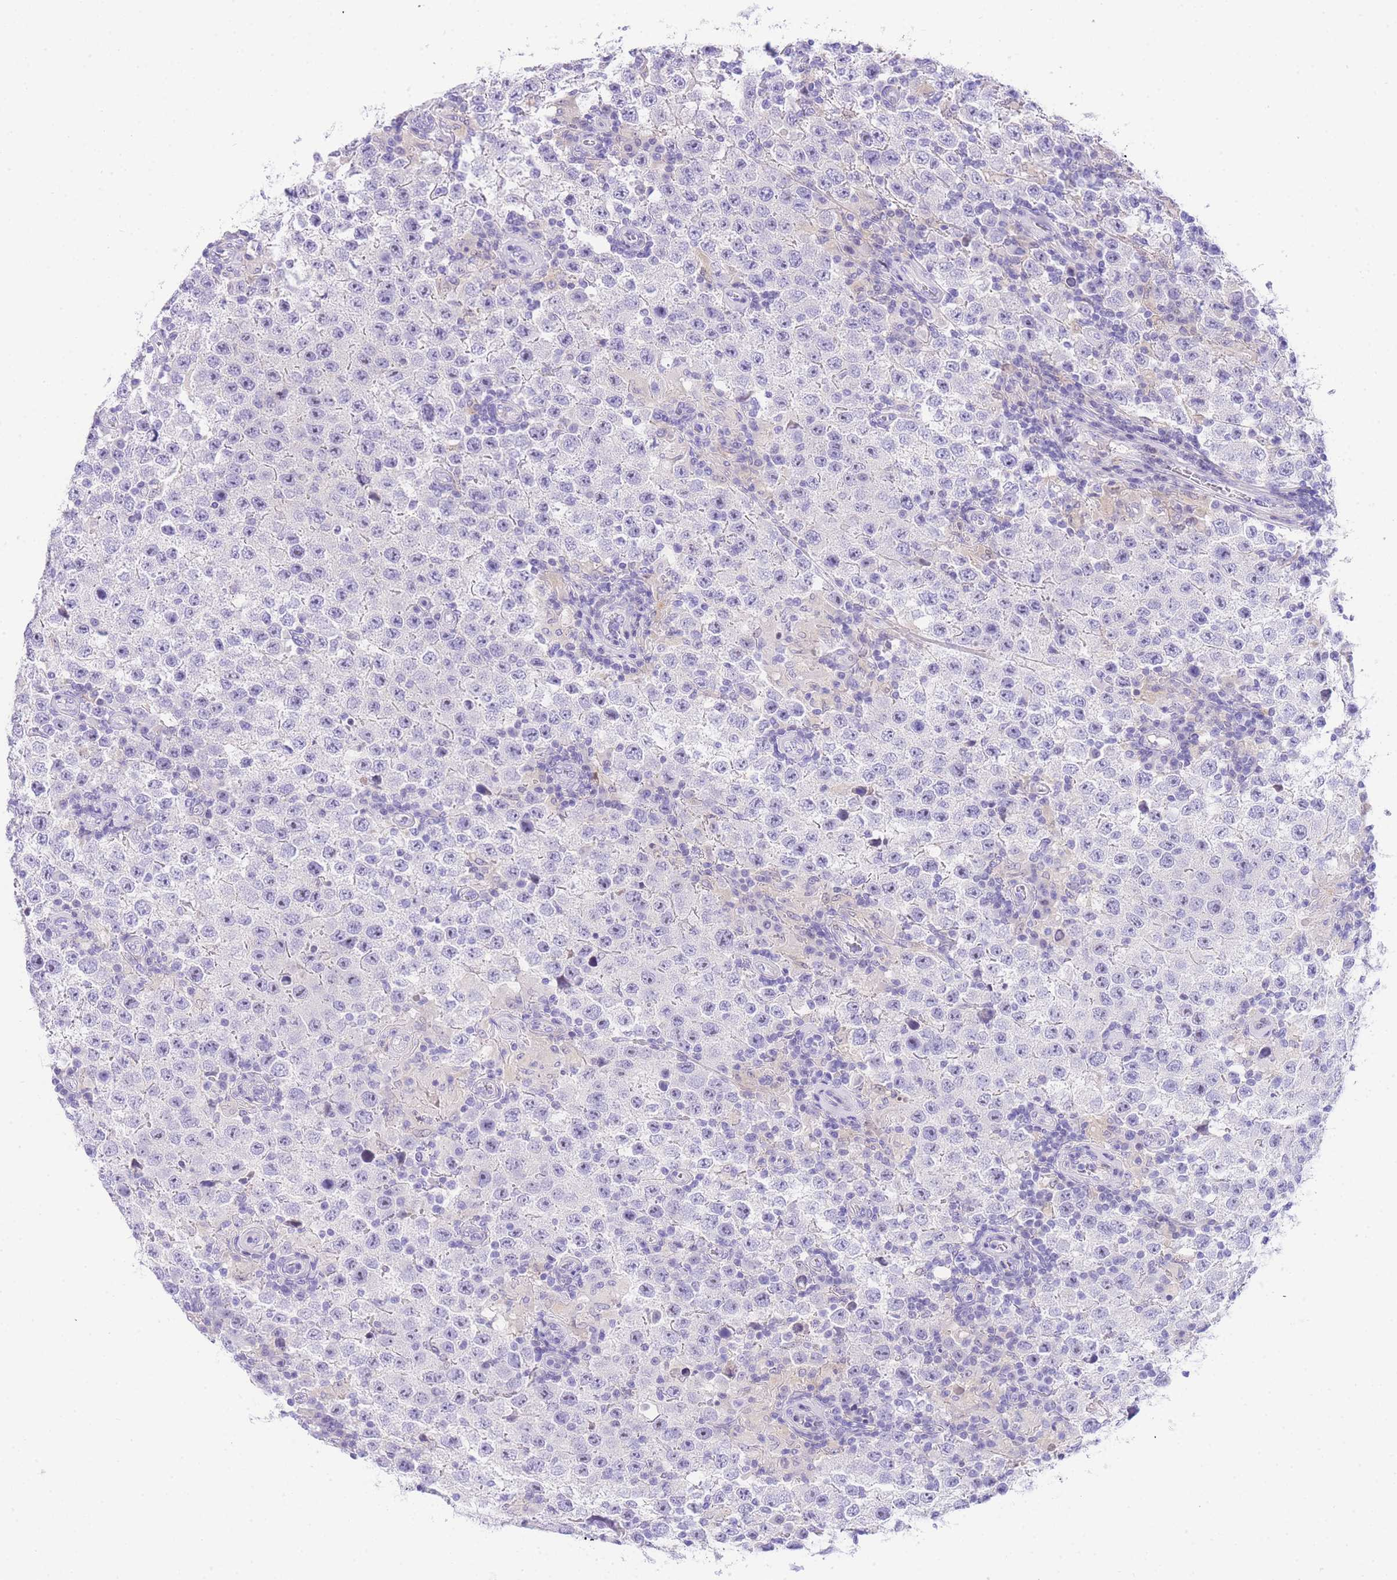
{"staining": {"intensity": "negative", "quantity": "none", "location": "none"}, "tissue": "testis cancer", "cell_type": "Tumor cells", "image_type": "cancer", "snomed": [{"axis": "morphology", "description": "Normal tissue, NOS"}, {"axis": "morphology", "description": "Urothelial carcinoma, High grade"}, {"axis": "morphology", "description": "Seminoma, NOS"}, {"axis": "morphology", "description": "Carcinoma, Embryonal, NOS"}, {"axis": "topography", "description": "Urinary bladder"}, {"axis": "topography", "description": "Testis"}], "caption": "Image shows no significant protein staining in tumor cells of testis cancer (embryonal carcinoma).", "gene": "TIFAB", "patient": {"sex": "male", "age": 41}}